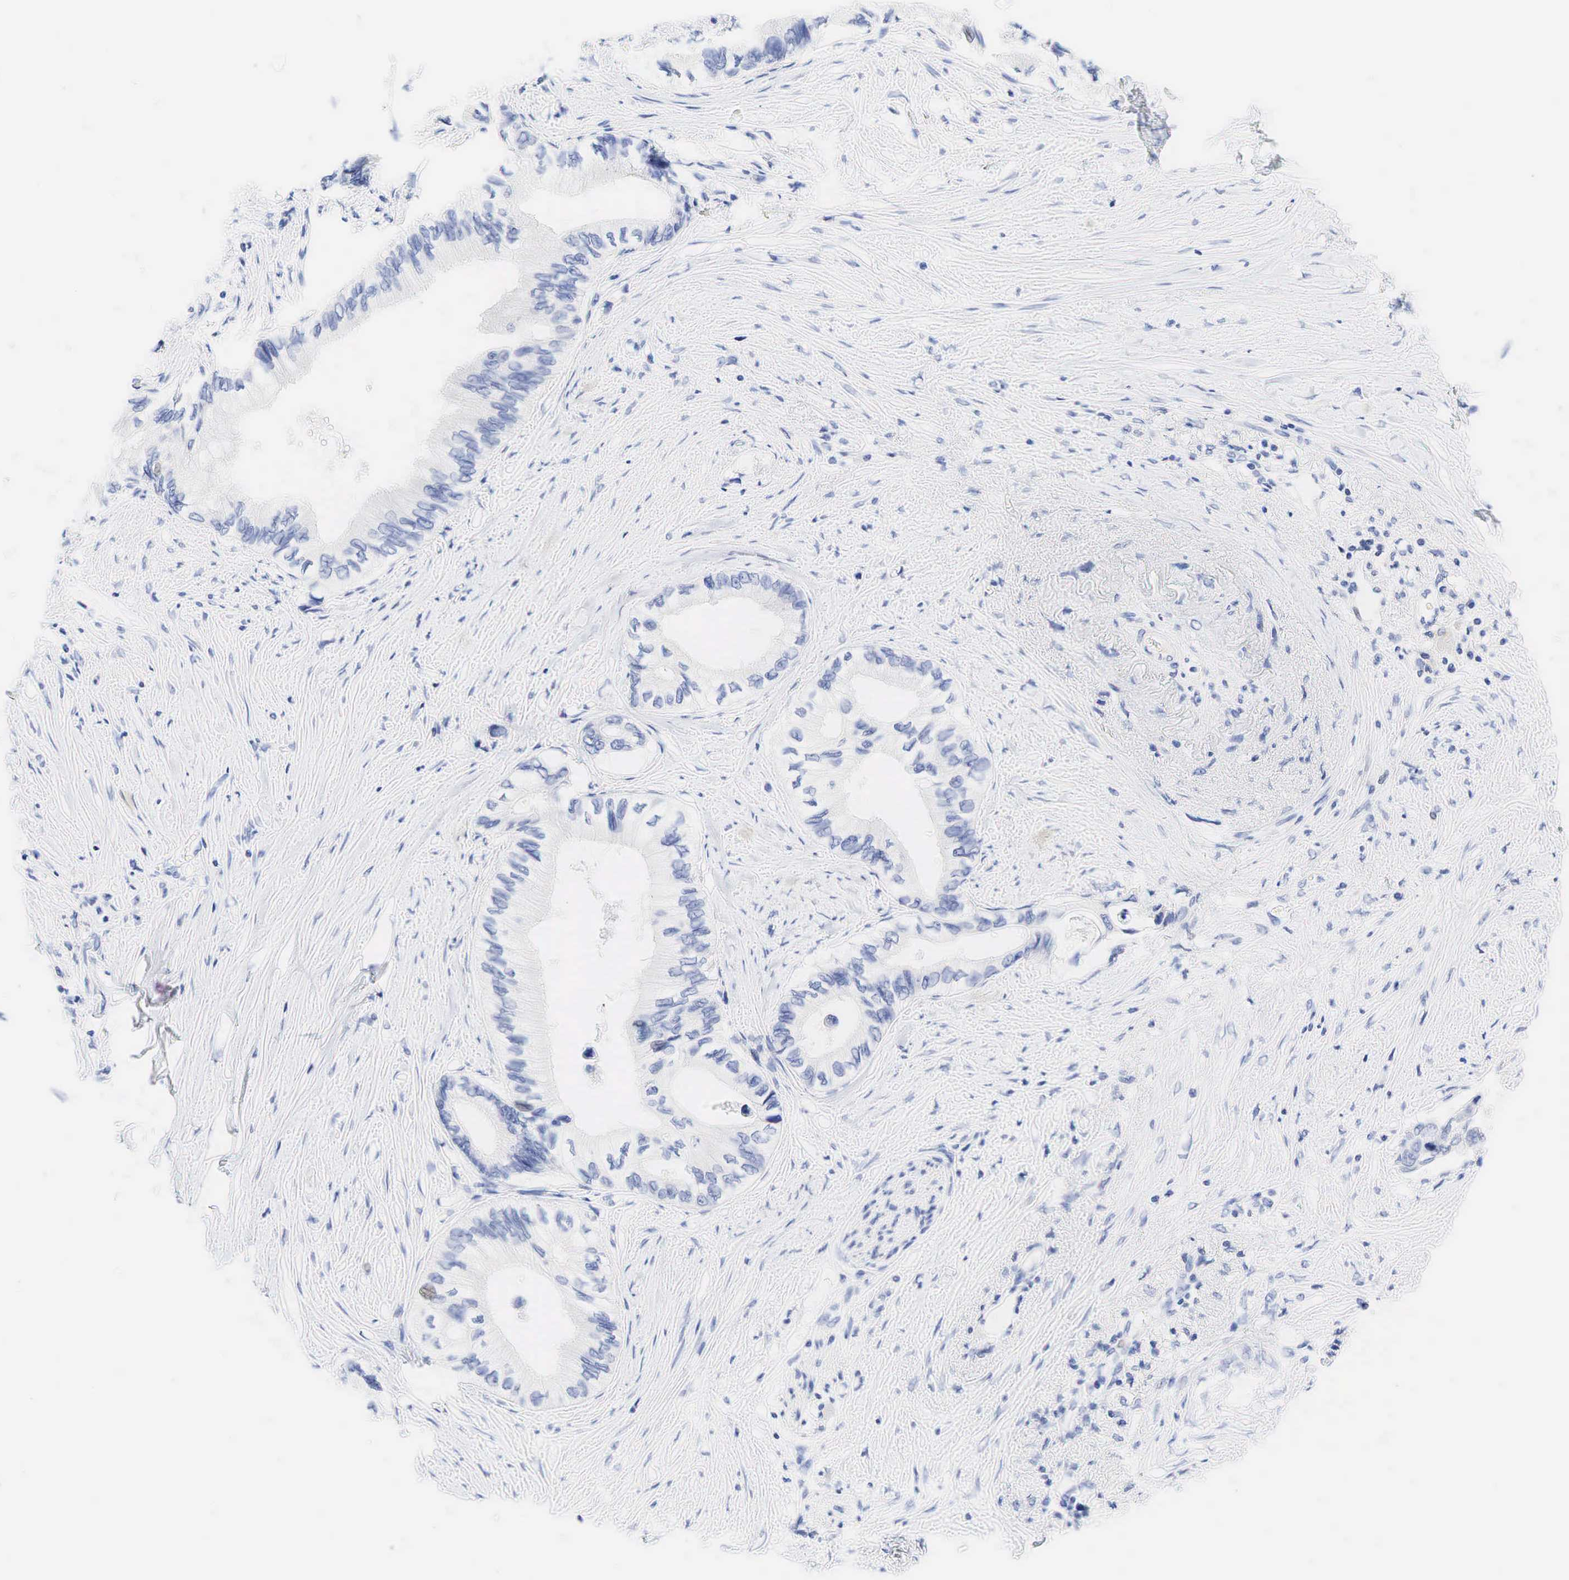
{"staining": {"intensity": "negative", "quantity": "none", "location": "none"}, "tissue": "pancreatic cancer", "cell_type": "Tumor cells", "image_type": "cancer", "snomed": [{"axis": "morphology", "description": "Adenocarcinoma, NOS"}, {"axis": "topography", "description": "Pancreas"}], "caption": "Micrograph shows no significant protein staining in tumor cells of pancreatic adenocarcinoma.", "gene": "AR", "patient": {"sex": "female", "age": 66}}